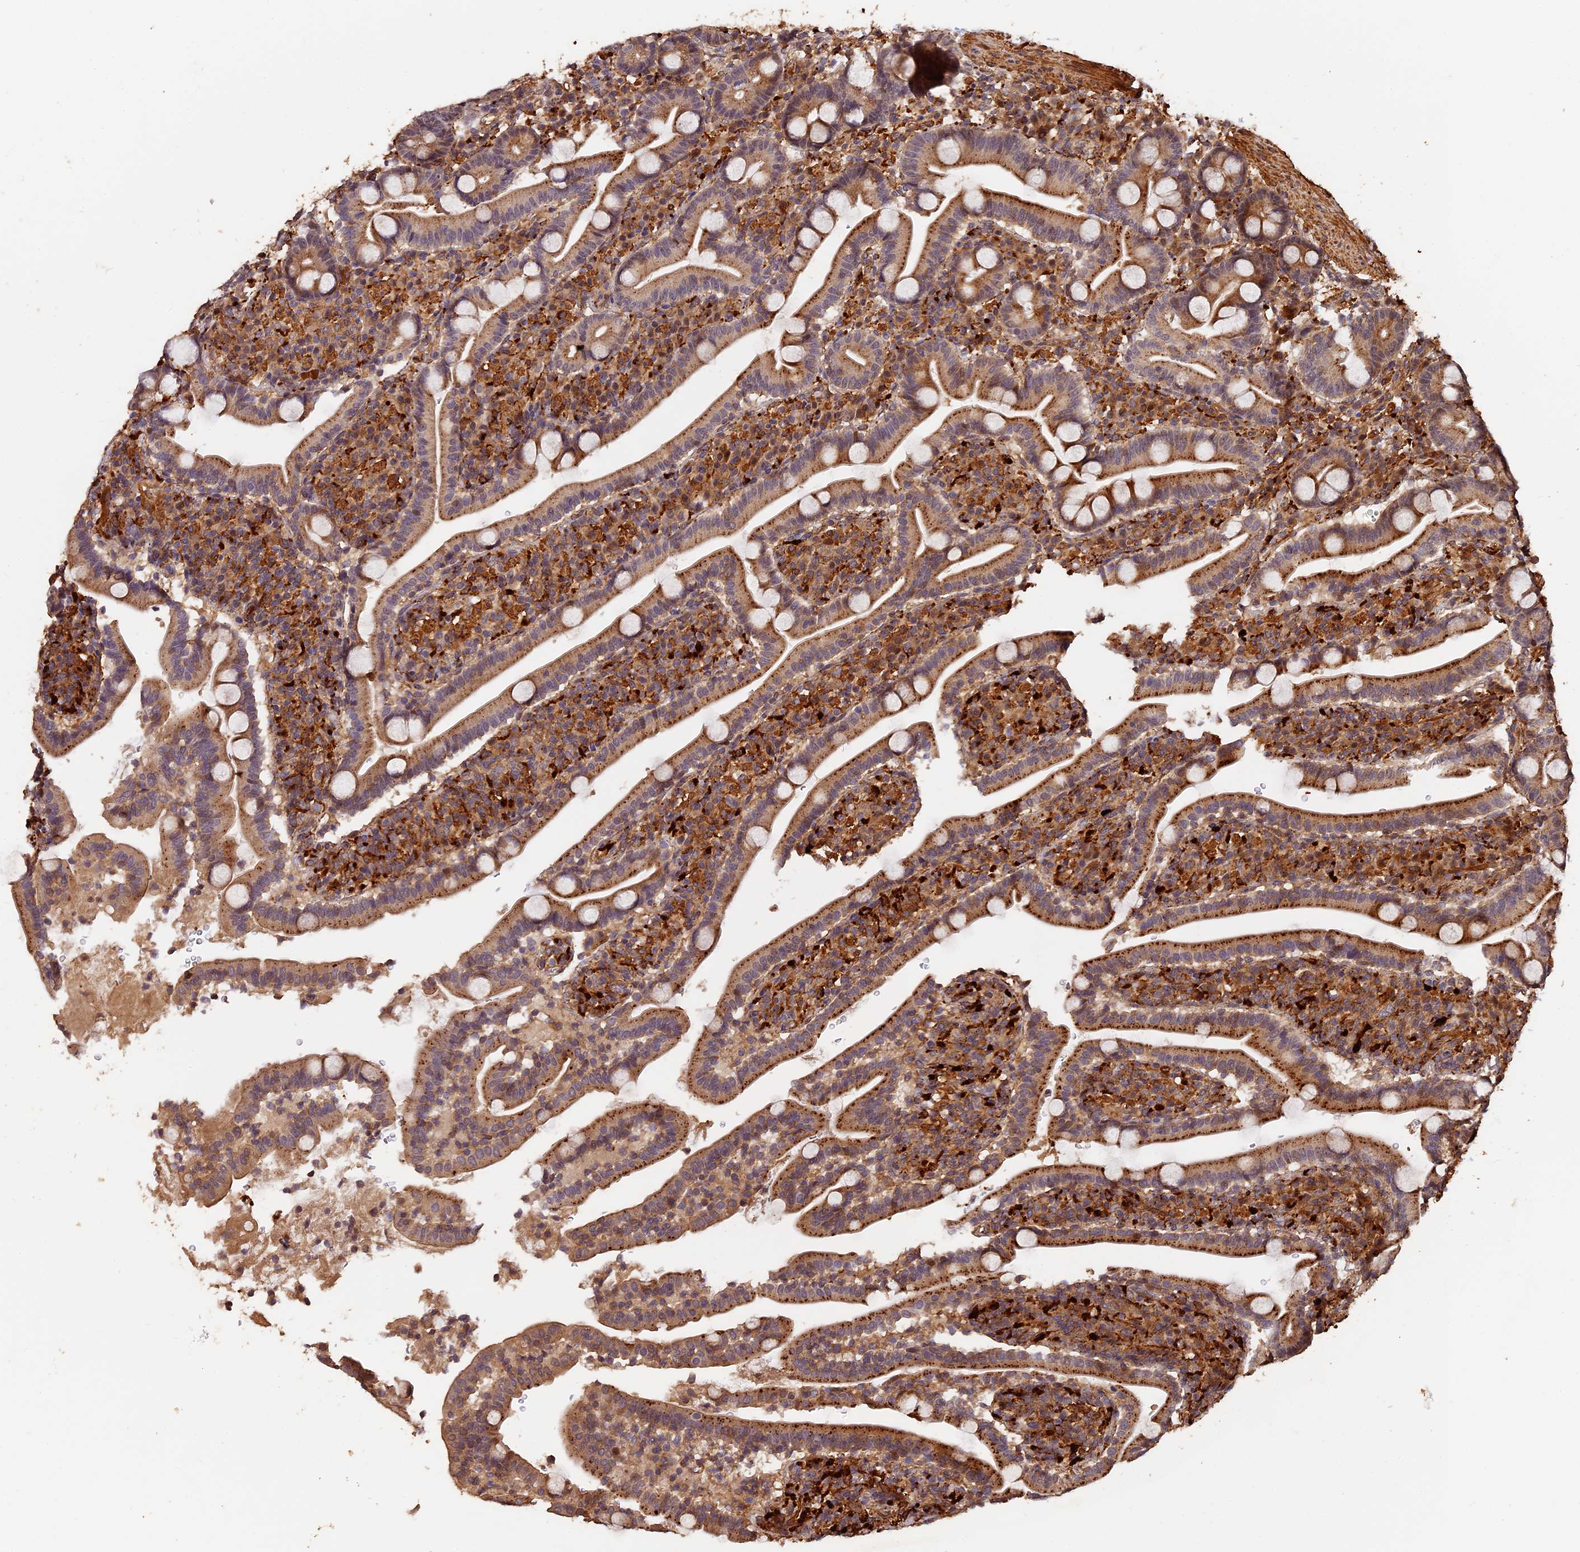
{"staining": {"intensity": "strong", "quantity": ">75%", "location": "cytoplasmic/membranous"}, "tissue": "duodenum", "cell_type": "Glandular cells", "image_type": "normal", "snomed": [{"axis": "morphology", "description": "Normal tissue, NOS"}, {"axis": "topography", "description": "Duodenum"}], "caption": "Glandular cells demonstrate high levels of strong cytoplasmic/membranous expression in about >75% of cells in unremarkable duodenum.", "gene": "MMP15", "patient": {"sex": "male", "age": 35}}